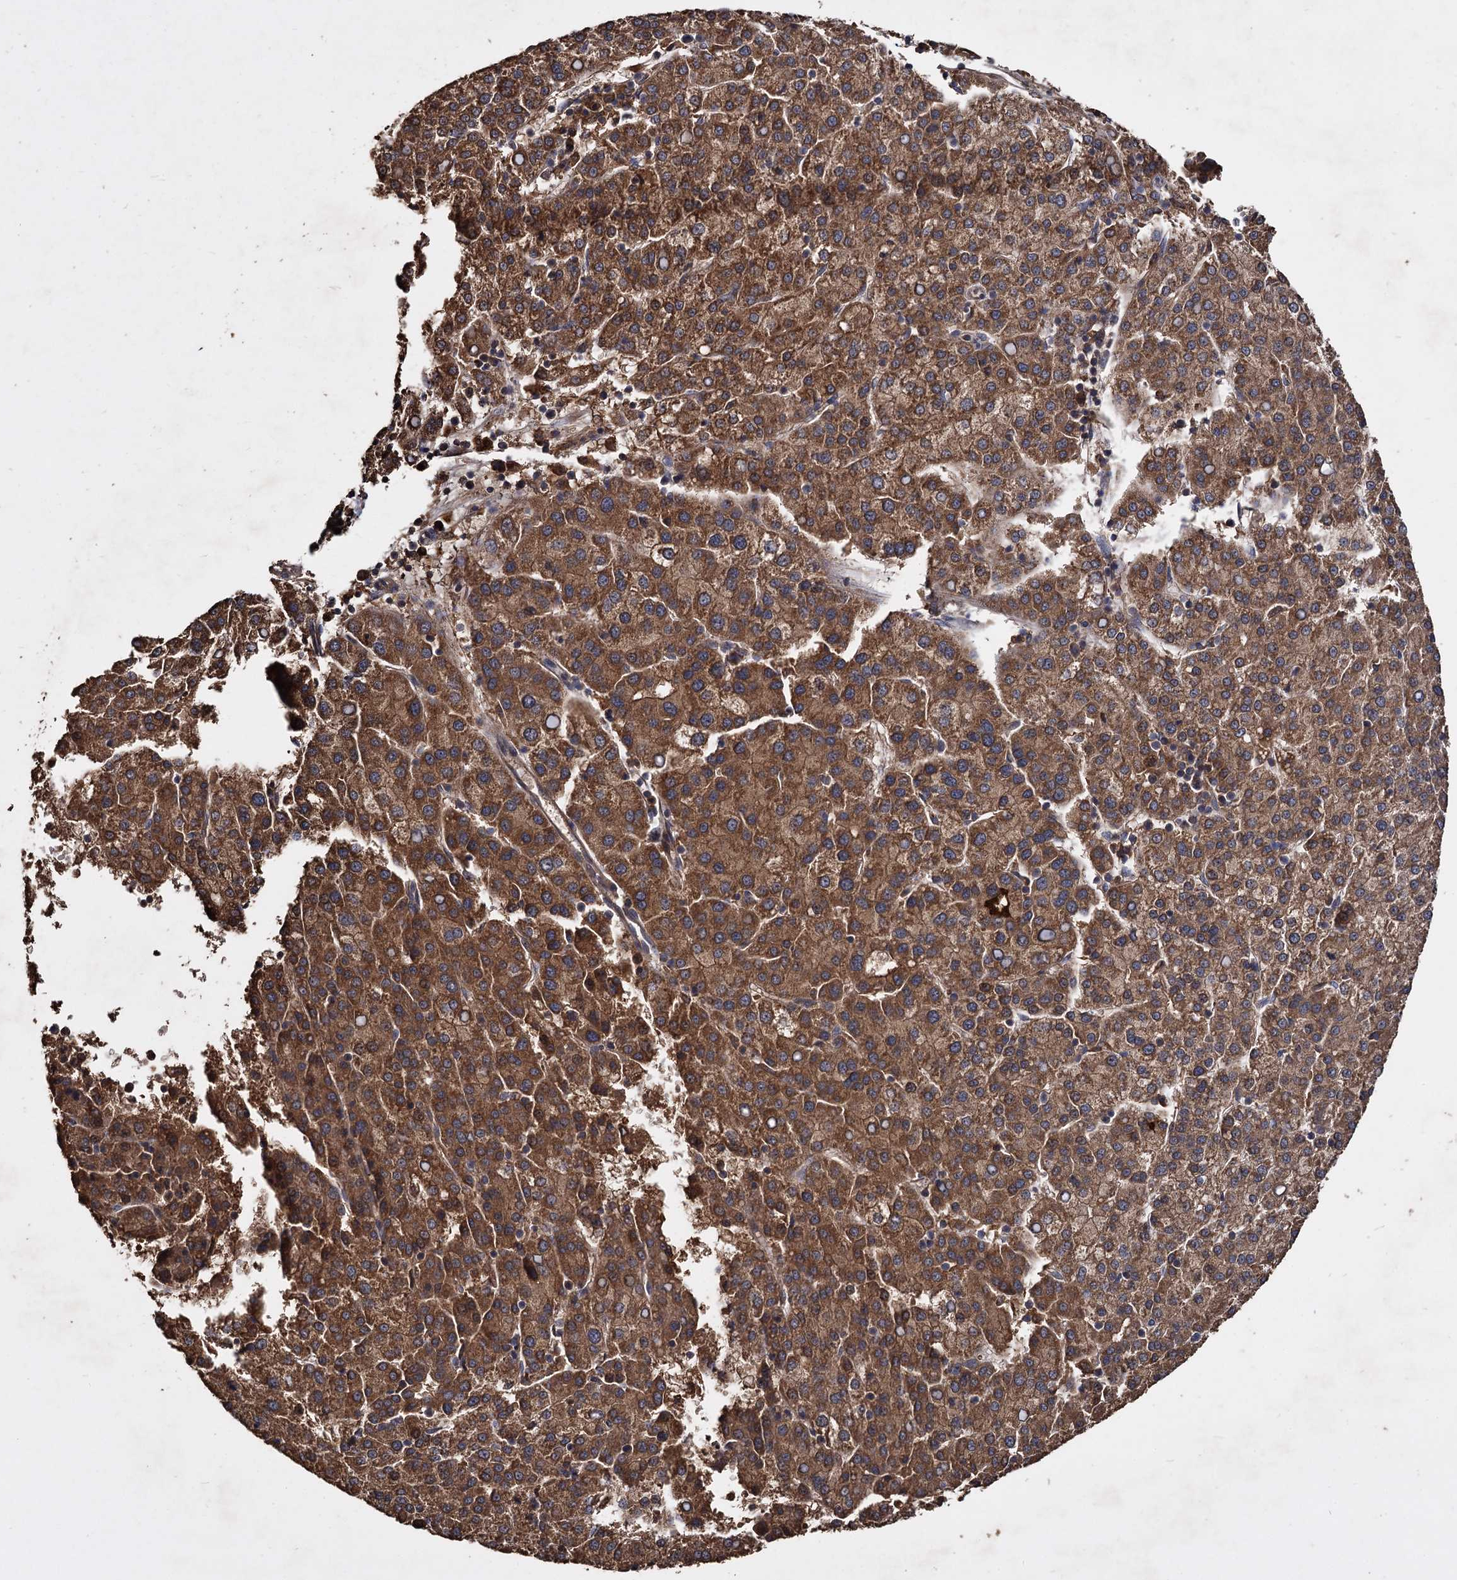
{"staining": {"intensity": "strong", "quantity": ">75%", "location": "cytoplasmic/membranous"}, "tissue": "liver cancer", "cell_type": "Tumor cells", "image_type": "cancer", "snomed": [{"axis": "morphology", "description": "Carcinoma, Hepatocellular, NOS"}, {"axis": "topography", "description": "Liver"}], "caption": "High-power microscopy captured an IHC micrograph of liver hepatocellular carcinoma, revealing strong cytoplasmic/membranous expression in approximately >75% of tumor cells.", "gene": "GCLC", "patient": {"sex": "female", "age": 58}}